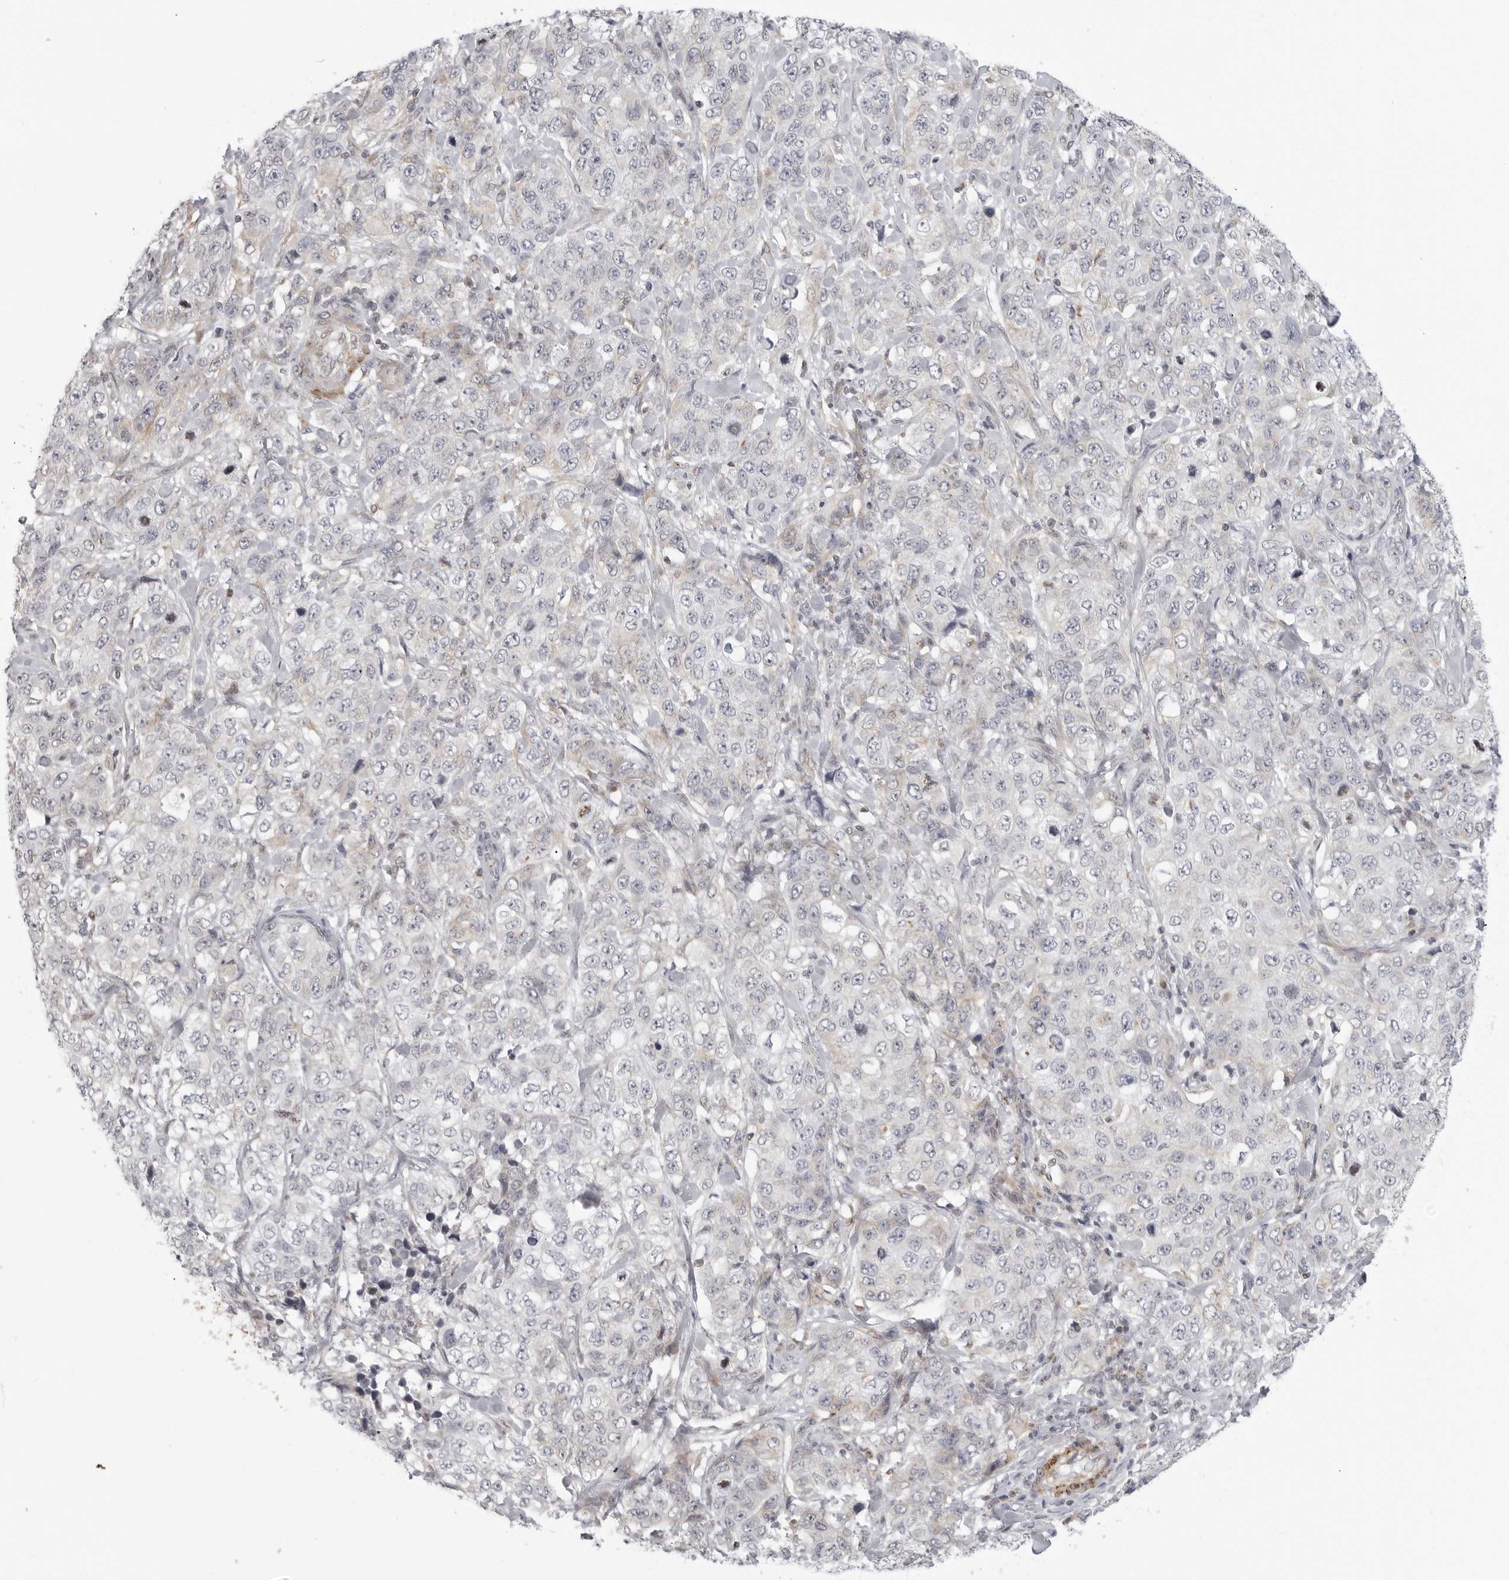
{"staining": {"intensity": "negative", "quantity": "none", "location": "none"}, "tissue": "stomach cancer", "cell_type": "Tumor cells", "image_type": "cancer", "snomed": [{"axis": "morphology", "description": "Adenocarcinoma, NOS"}, {"axis": "topography", "description": "Stomach"}], "caption": "Stomach adenocarcinoma was stained to show a protein in brown. There is no significant positivity in tumor cells.", "gene": "MAP7D1", "patient": {"sex": "male", "age": 48}}